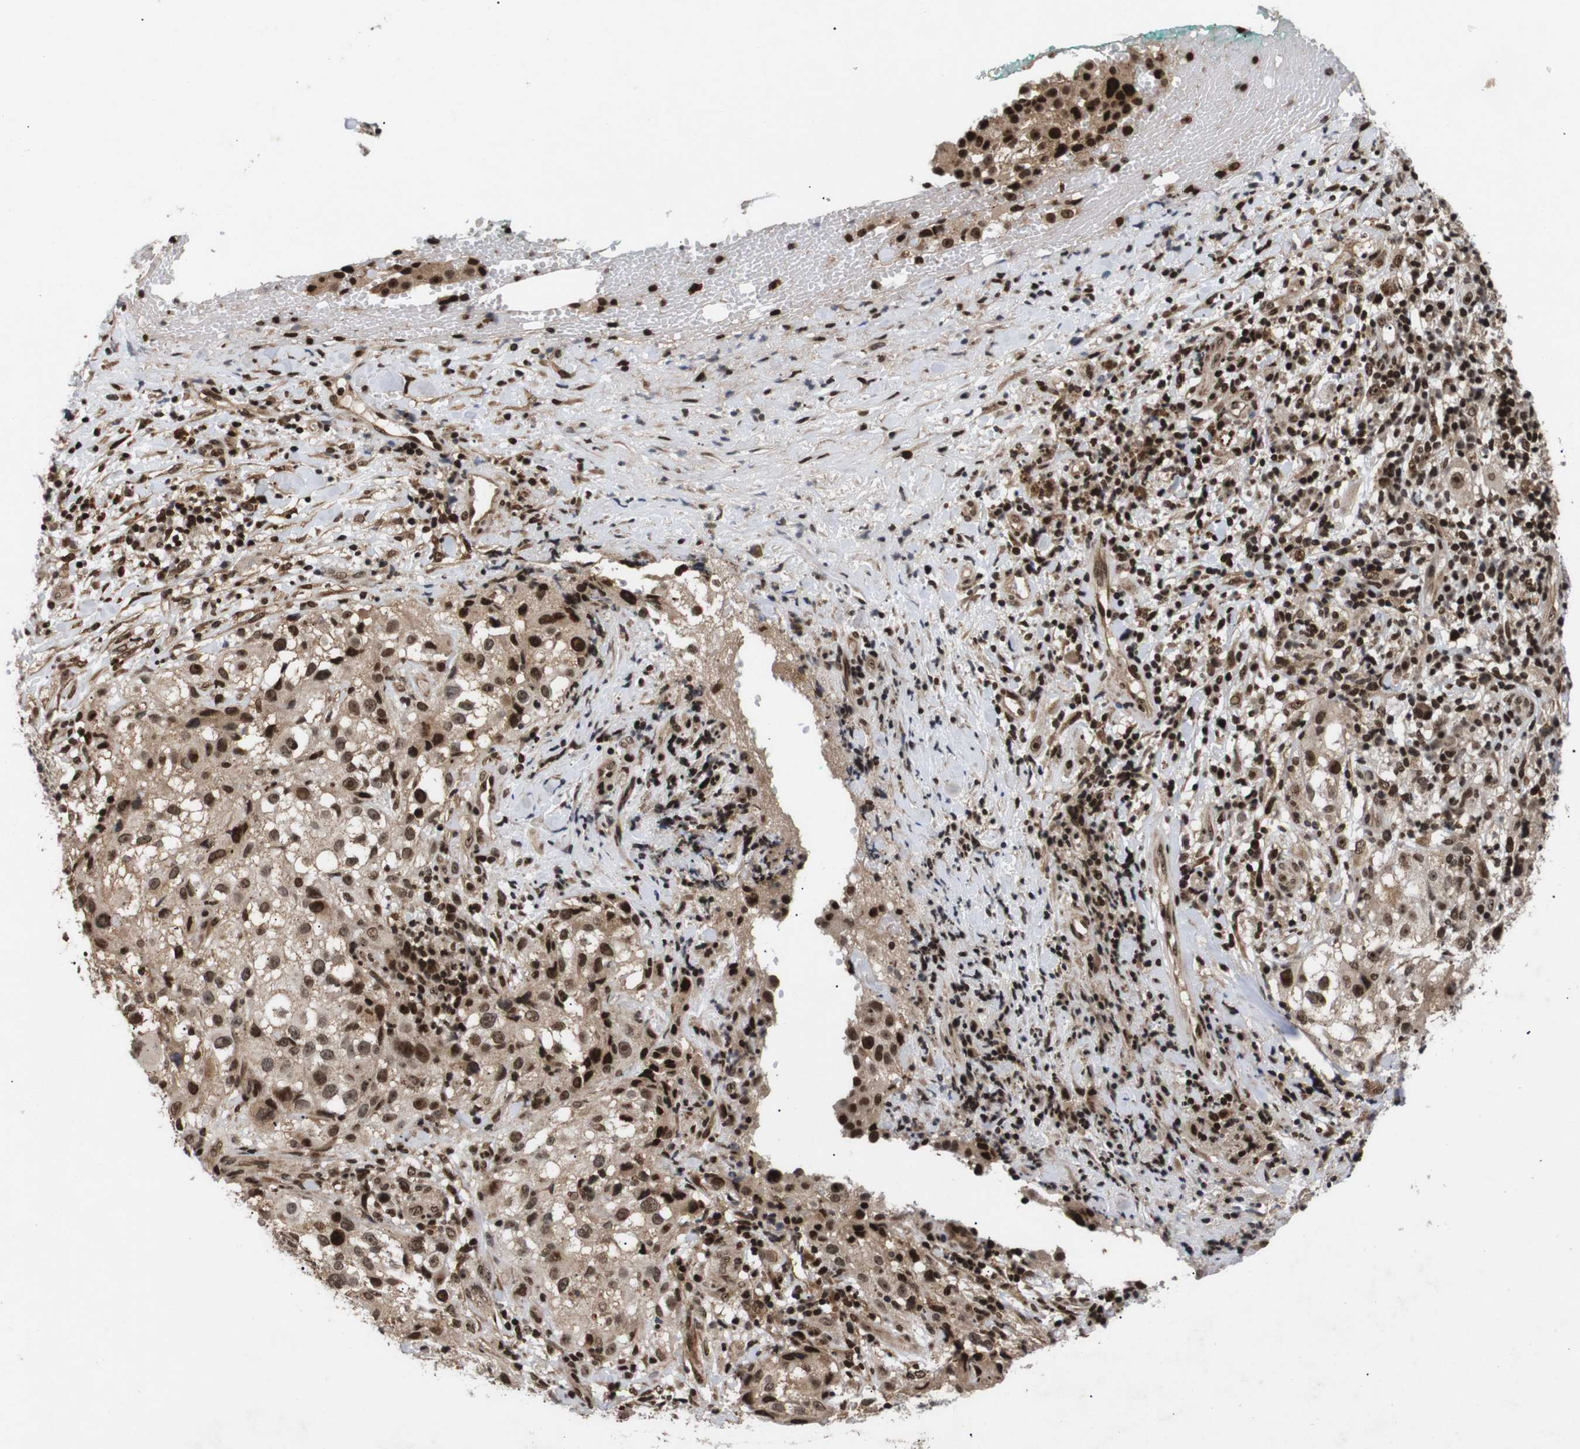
{"staining": {"intensity": "moderate", "quantity": ">75%", "location": "cytoplasmic/membranous,nuclear"}, "tissue": "melanoma", "cell_type": "Tumor cells", "image_type": "cancer", "snomed": [{"axis": "morphology", "description": "Necrosis, NOS"}, {"axis": "morphology", "description": "Malignant melanoma, NOS"}, {"axis": "topography", "description": "Skin"}], "caption": "A medium amount of moderate cytoplasmic/membranous and nuclear positivity is appreciated in approximately >75% of tumor cells in malignant melanoma tissue.", "gene": "KIF23", "patient": {"sex": "female", "age": 87}}